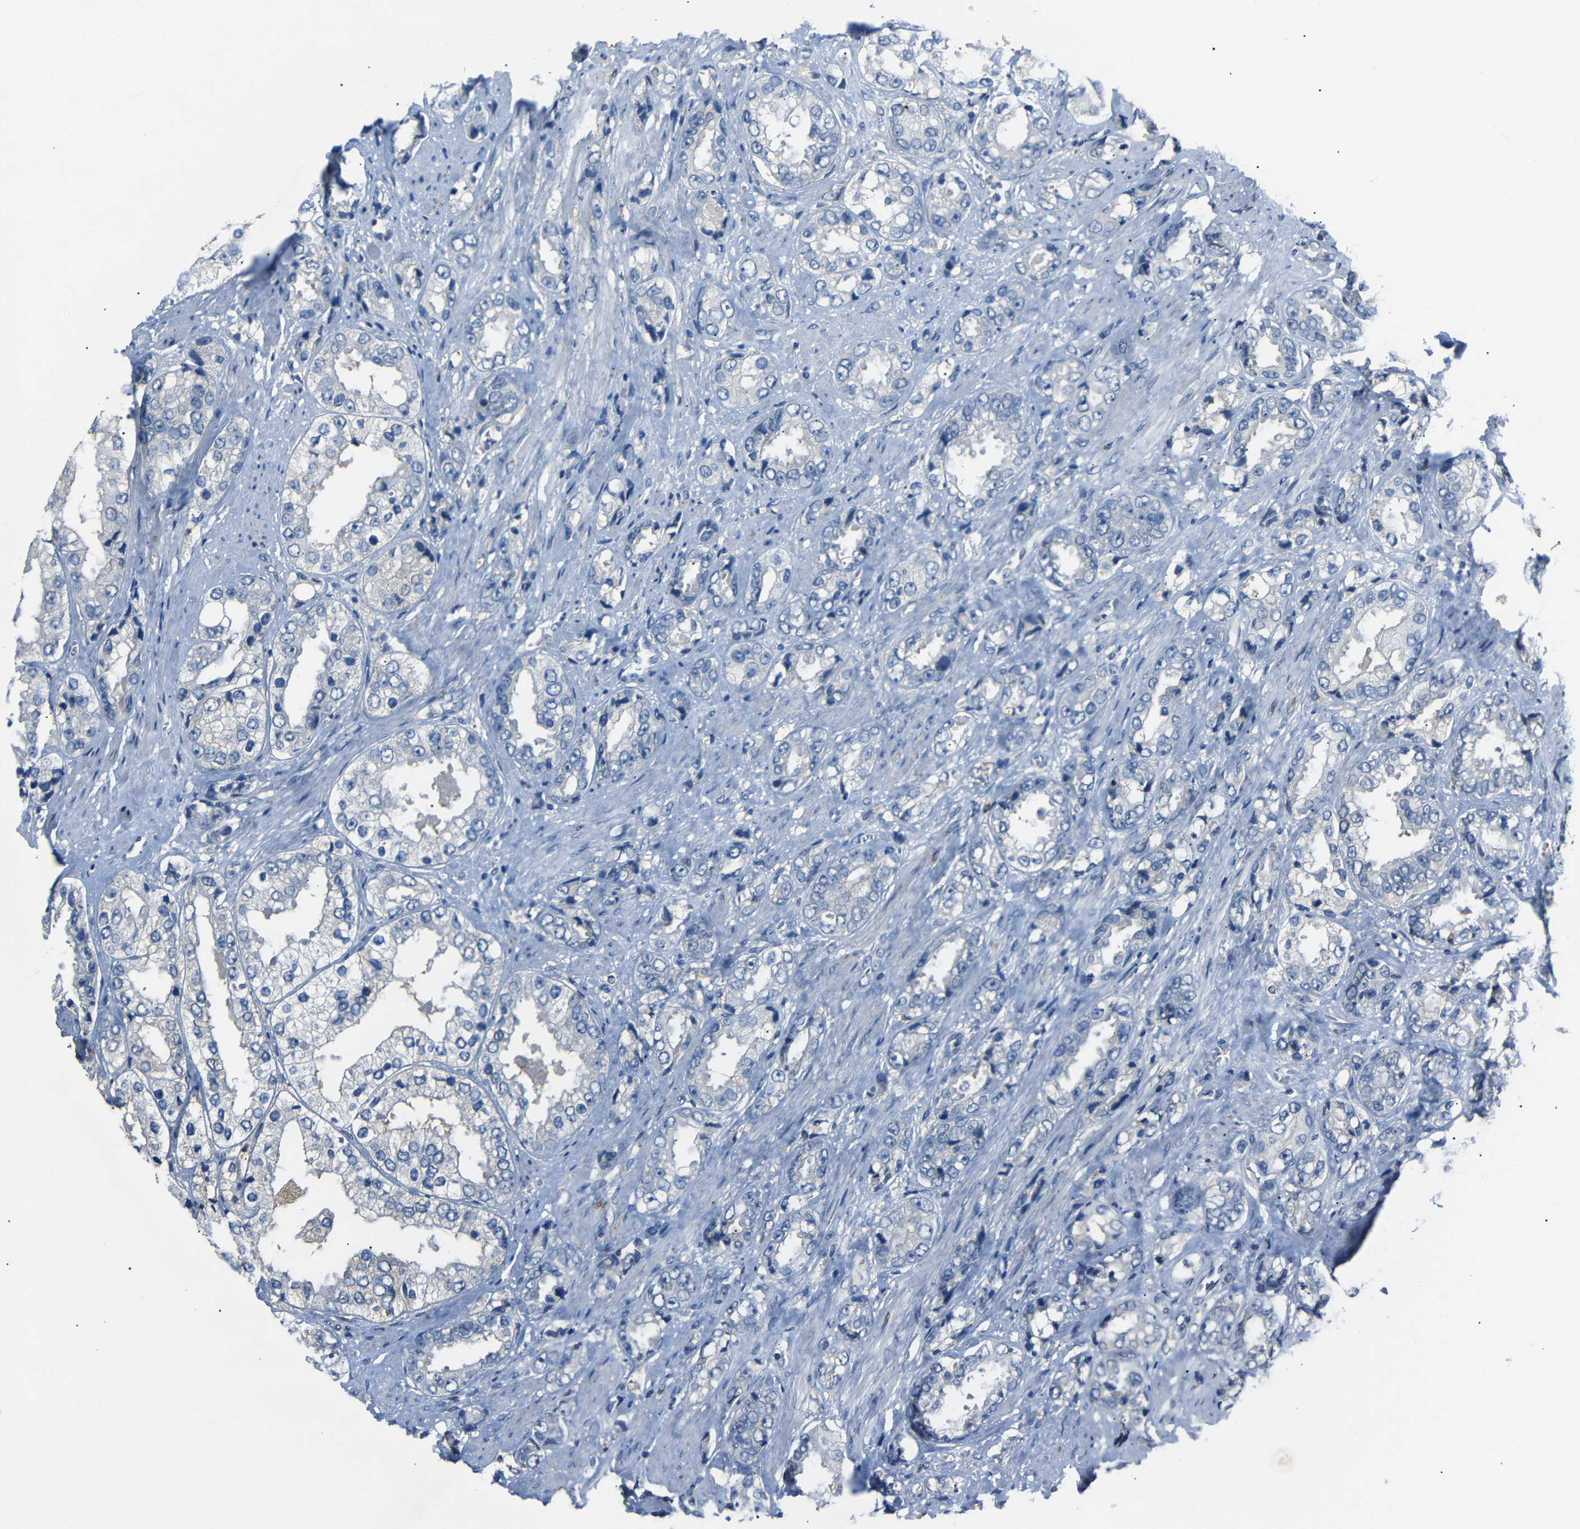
{"staining": {"intensity": "weak", "quantity": "<25%", "location": "cytoplasmic/membranous"}, "tissue": "prostate cancer", "cell_type": "Tumor cells", "image_type": "cancer", "snomed": [{"axis": "morphology", "description": "Adenocarcinoma, High grade"}, {"axis": "topography", "description": "Prostate"}], "caption": "A histopathology image of human prostate cancer is negative for staining in tumor cells. (Immunohistochemistry, brightfield microscopy, high magnification).", "gene": "C6orf89", "patient": {"sex": "male", "age": 61}}